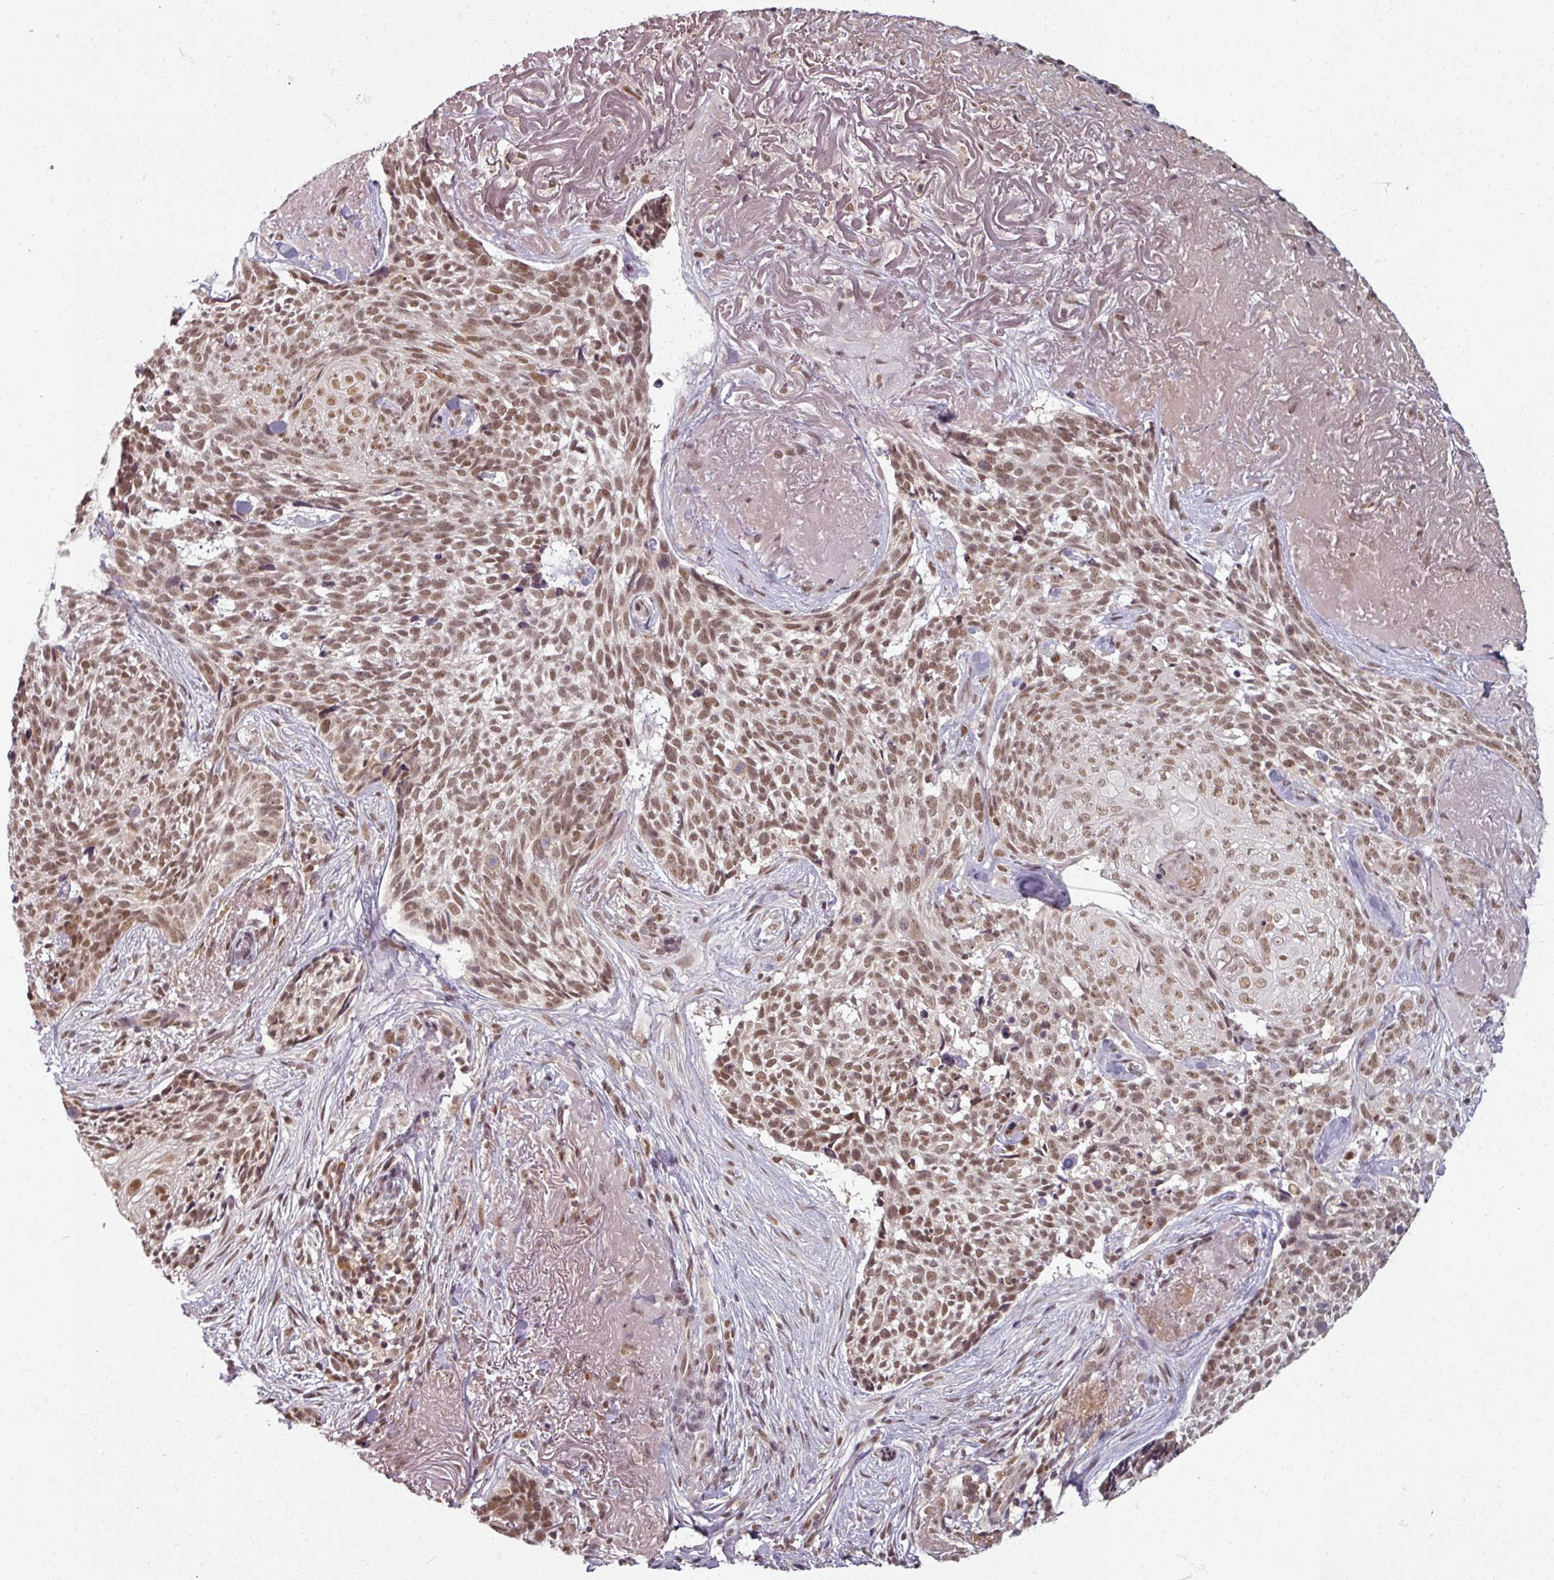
{"staining": {"intensity": "moderate", "quantity": ">75%", "location": "nuclear"}, "tissue": "skin cancer", "cell_type": "Tumor cells", "image_type": "cancer", "snomed": [{"axis": "morphology", "description": "Basal cell carcinoma"}, {"axis": "topography", "description": "Skin"}, {"axis": "topography", "description": "Skin of face"}], "caption": "Immunohistochemistry of skin cancer (basal cell carcinoma) shows medium levels of moderate nuclear expression in approximately >75% of tumor cells. The staining was performed using DAB, with brown indicating positive protein expression. Nuclei are stained blue with hematoxylin.", "gene": "POLR2G", "patient": {"sex": "female", "age": 95}}